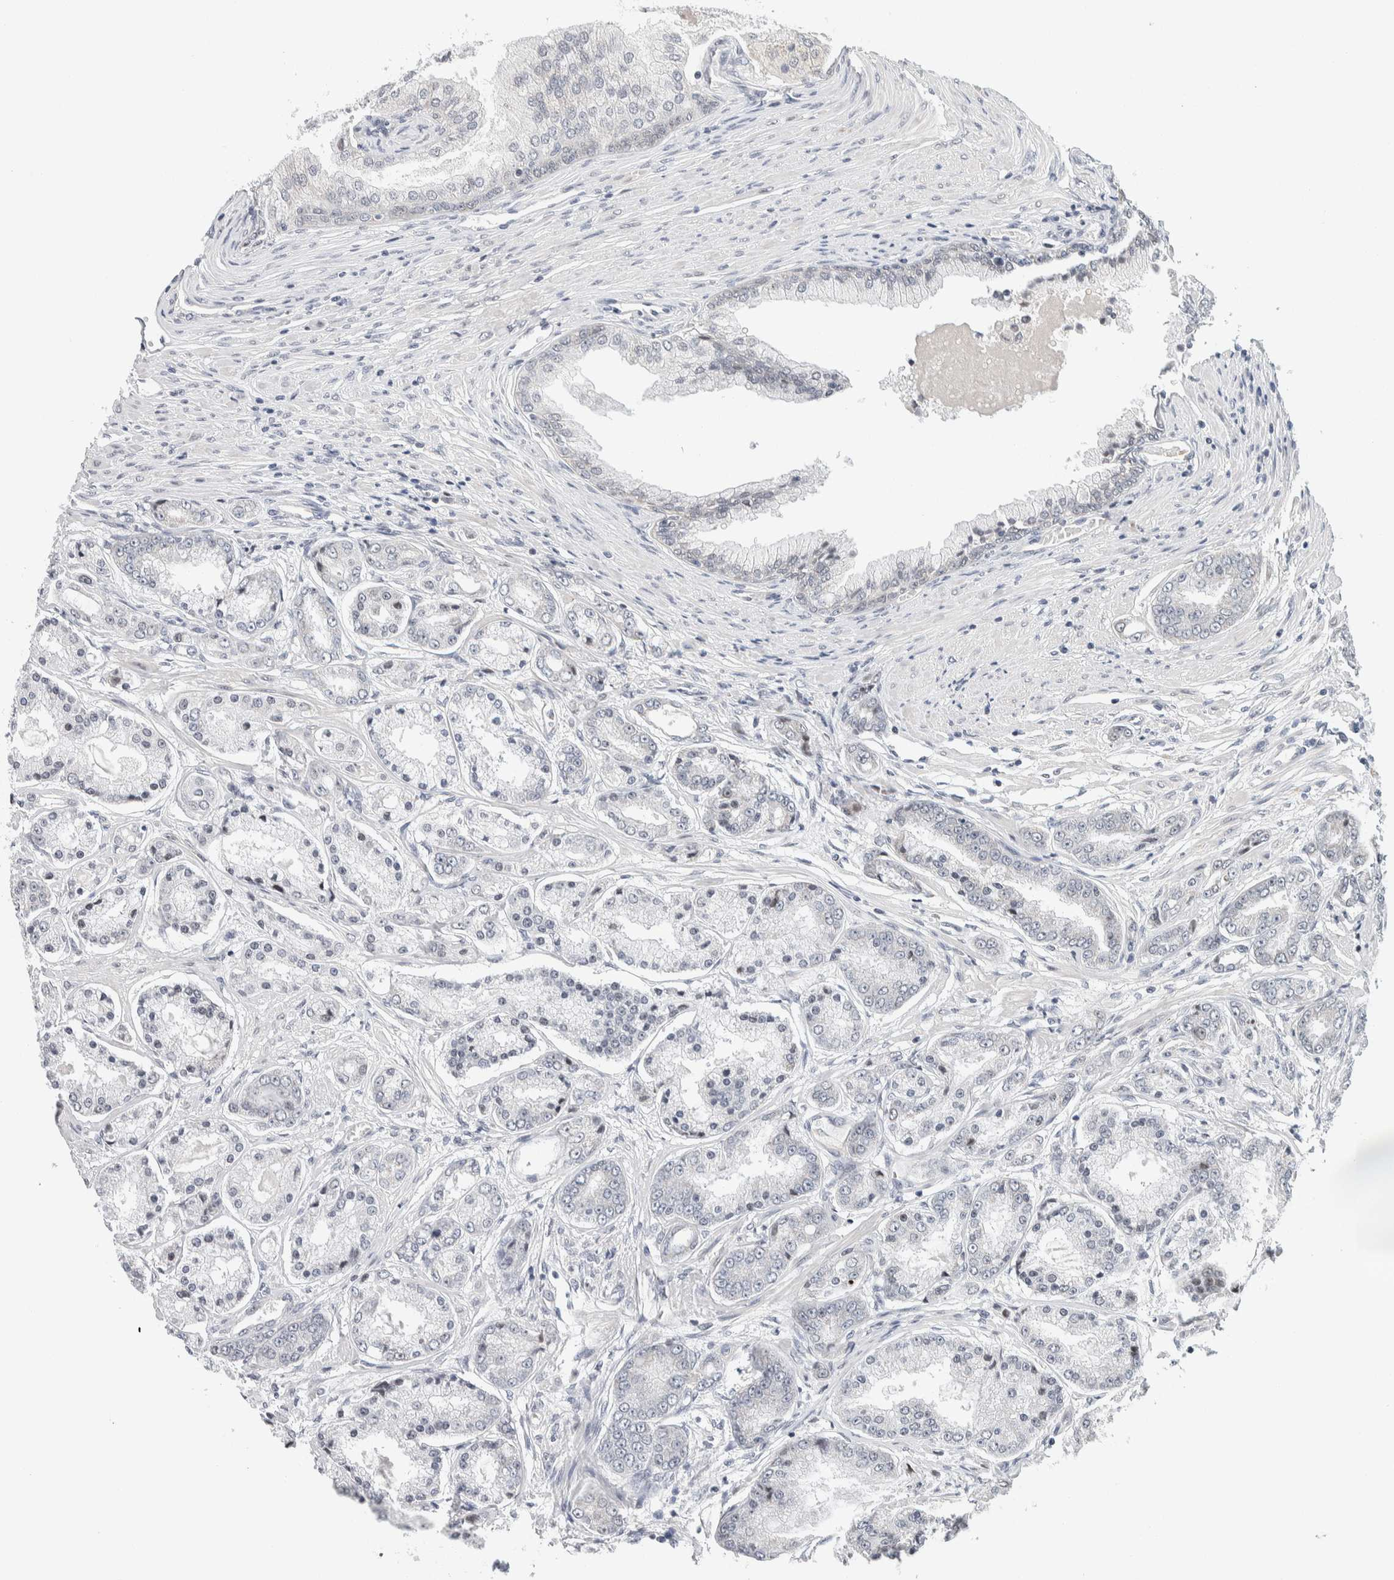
{"staining": {"intensity": "negative", "quantity": "none", "location": "none"}, "tissue": "prostate cancer", "cell_type": "Tumor cells", "image_type": "cancer", "snomed": [{"axis": "morphology", "description": "Adenocarcinoma, High grade"}, {"axis": "topography", "description": "Prostate"}], "caption": "Immunohistochemistry (IHC) of prostate cancer demonstrates no staining in tumor cells.", "gene": "NEUROD1", "patient": {"sex": "male", "age": 59}}